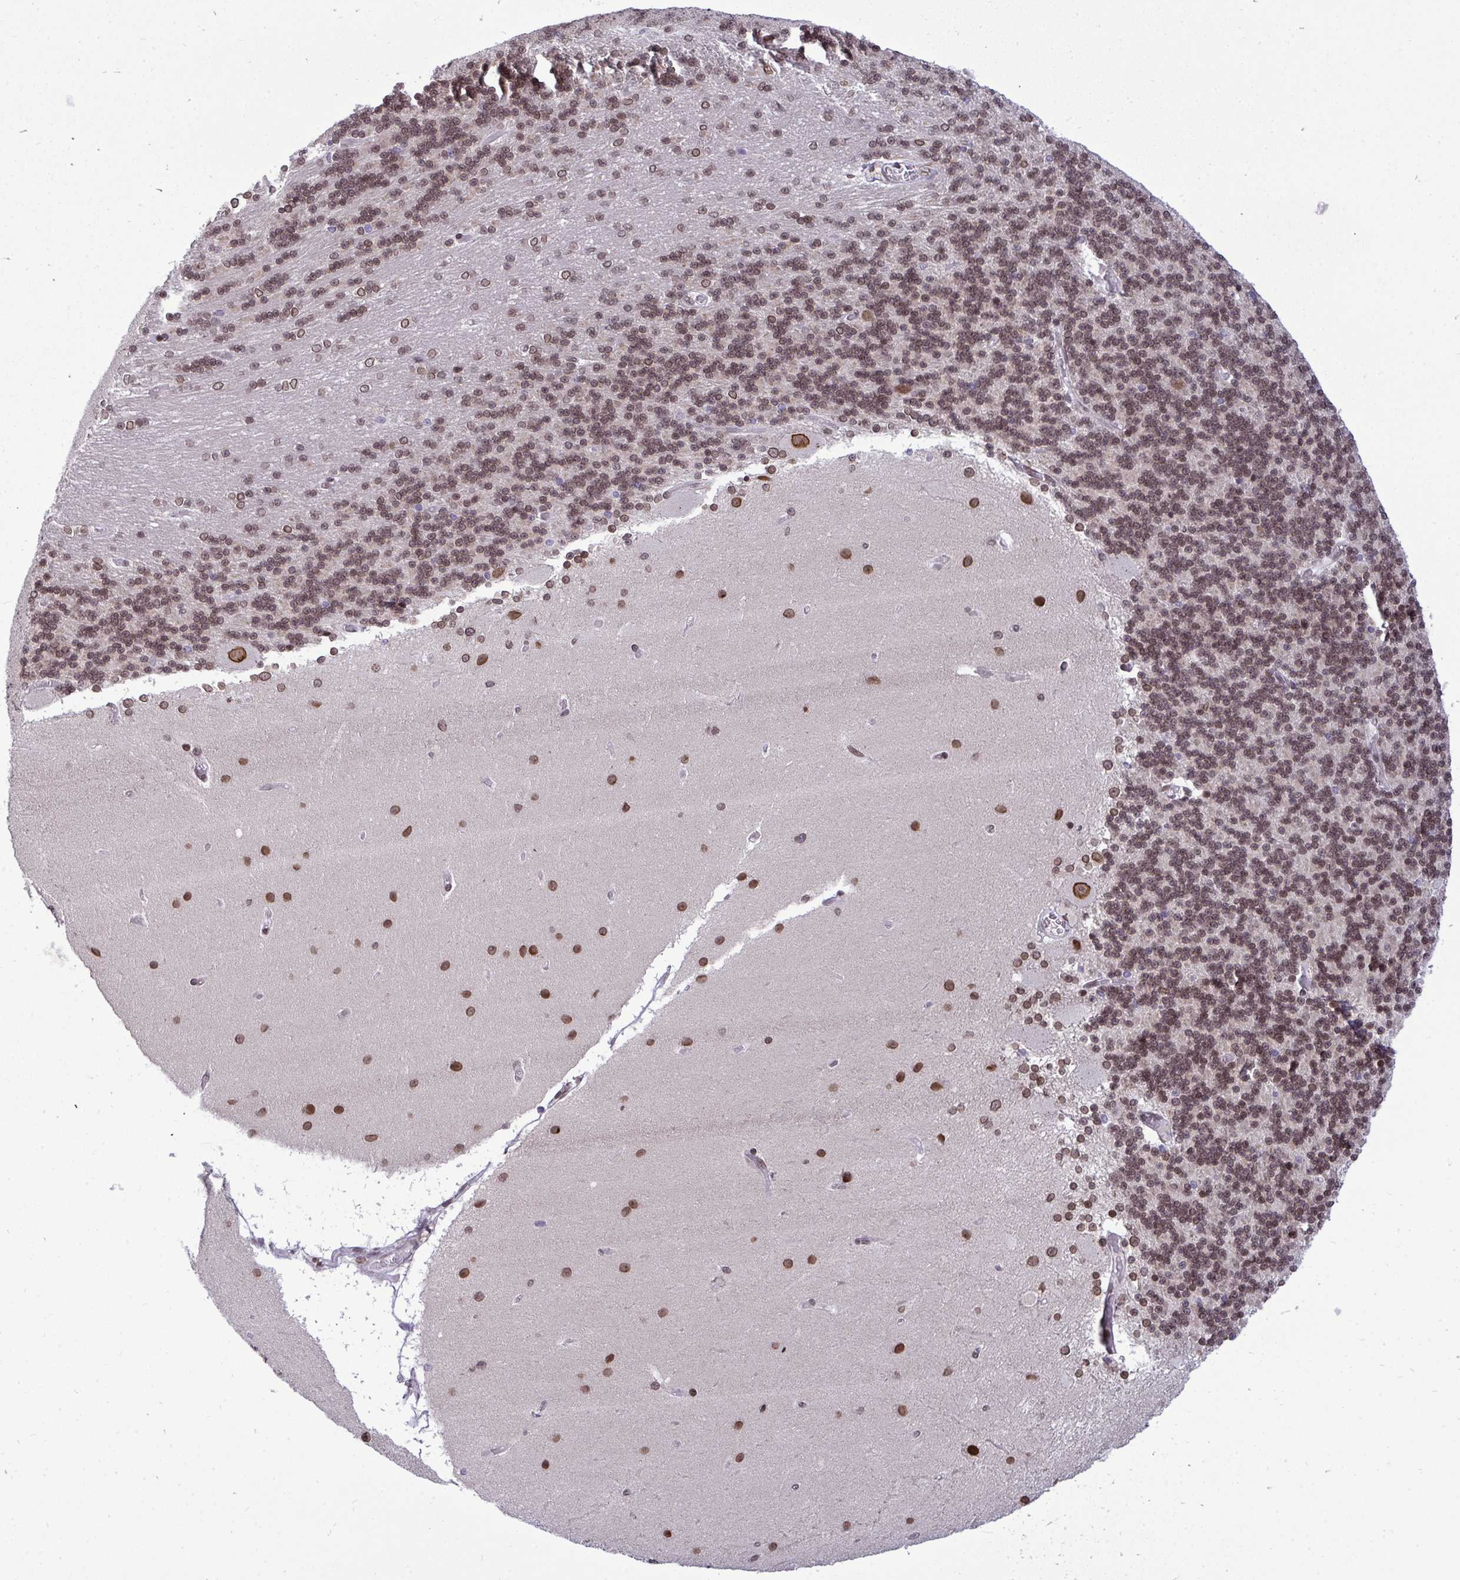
{"staining": {"intensity": "moderate", "quantity": ">75%", "location": "nuclear"}, "tissue": "cerebellum", "cell_type": "Cells in granular layer", "image_type": "normal", "snomed": [{"axis": "morphology", "description": "Normal tissue, NOS"}, {"axis": "topography", "description": "Cerebellum"}], "caption": "Cells in granular layer reveal medium levels of moderate nuclear staining in about >75% of cells in unremarkable human cerebellum.", "gene": "JPT1", "patient": {"sex": "female", "age": 54}}